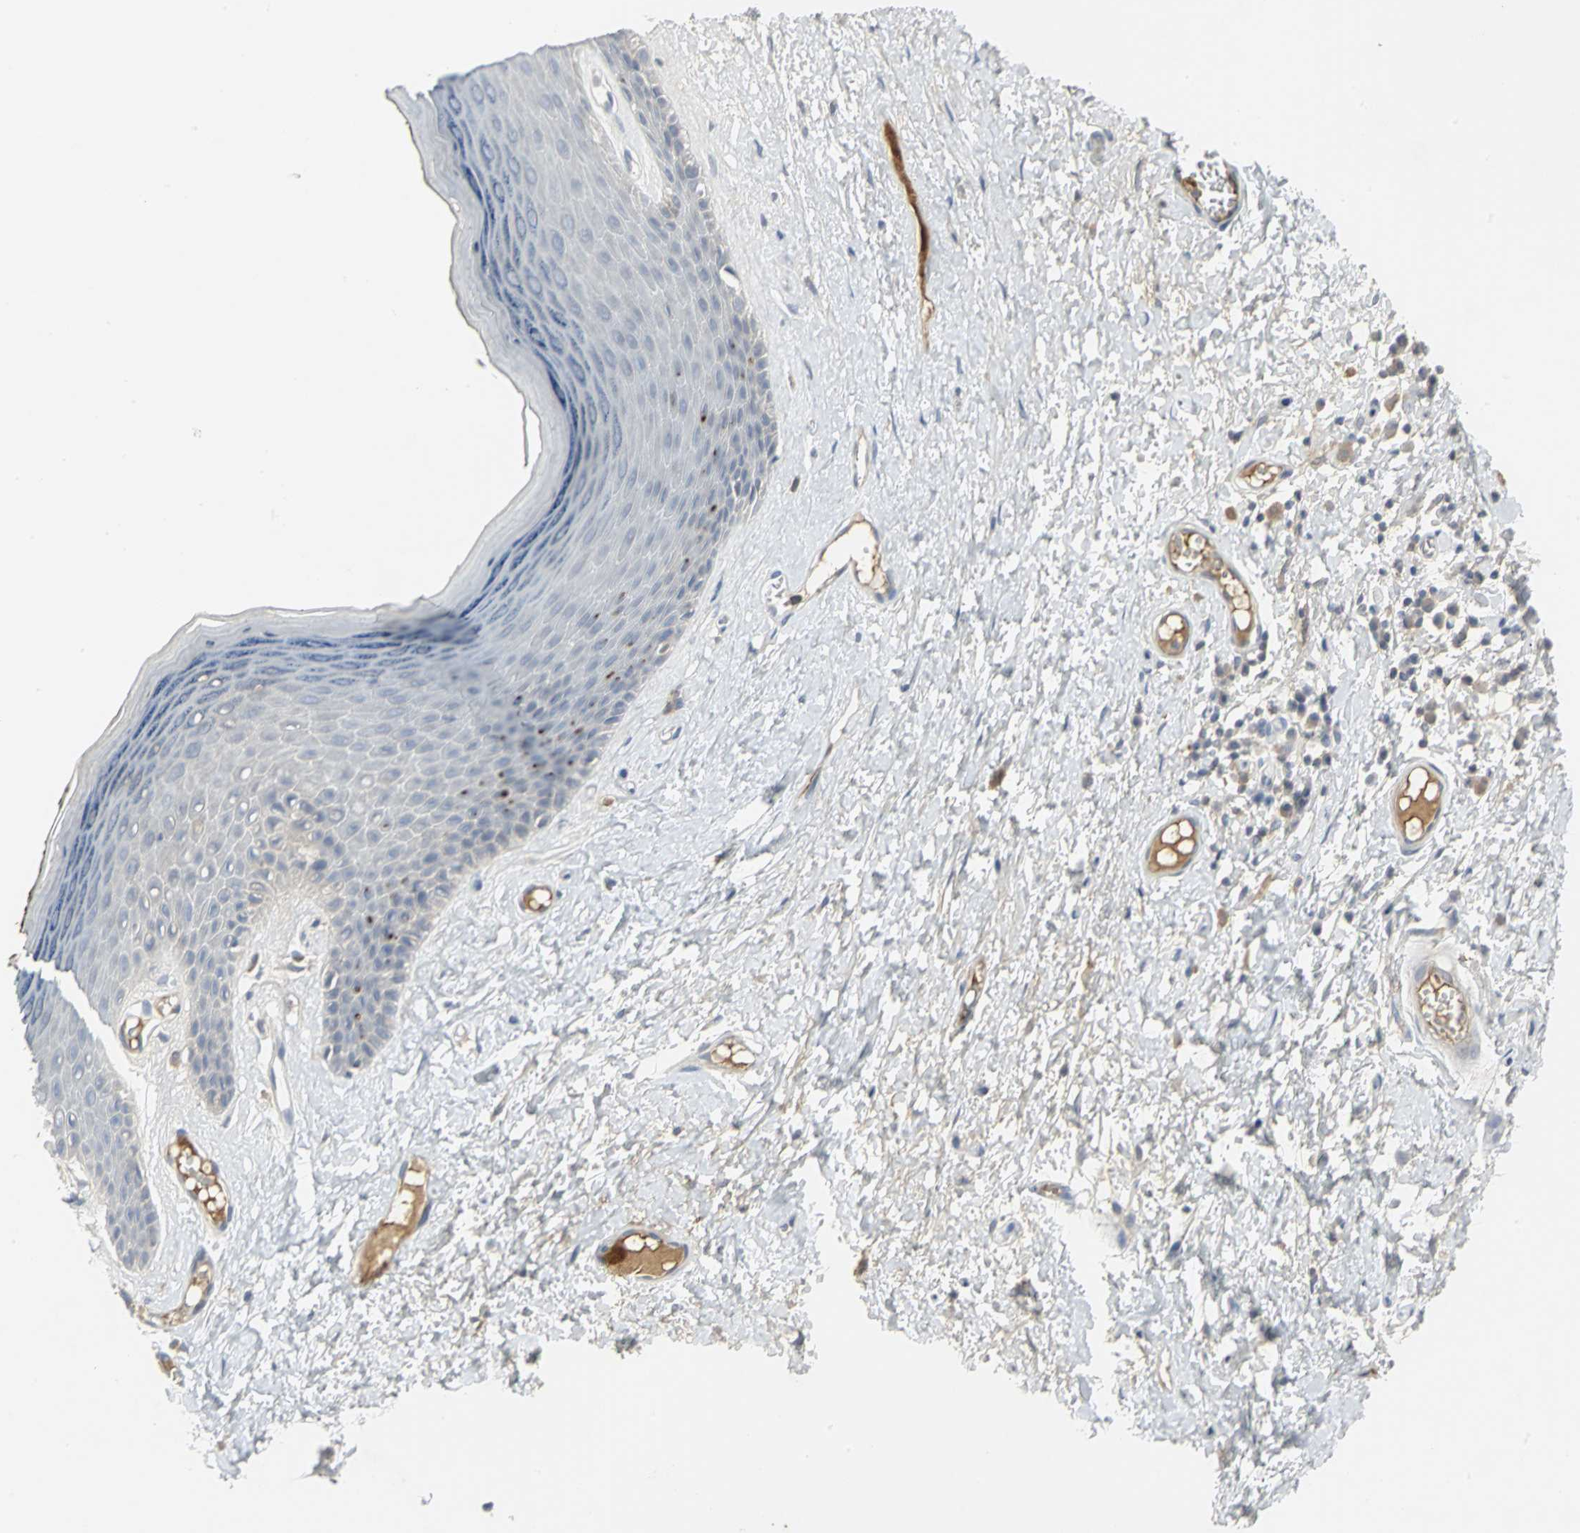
{"staining": {"intensity": "moderate", "quantity": "<25%", "location": "cytoplasmic/membranous,nuclear"}, "tissue": "skin", "cell_type": "Epidermal cells", "image_type": "normal", "snomed": [{"axis": "morphology", "description": "Normal tissue, NOS"}, {"axis": "morphology", "description": "Inflammation, NOS"}, {"axis": "topography", "description": "Vulva"}], "caption": "Skin stained for a protein (brown) shows moderate cytoplasmic/membranous,nuclear positive positivity in approximately <25% of epidermal cells.", "gene": "ZIC1", "patient": {"sex": "female", "age": 84}}